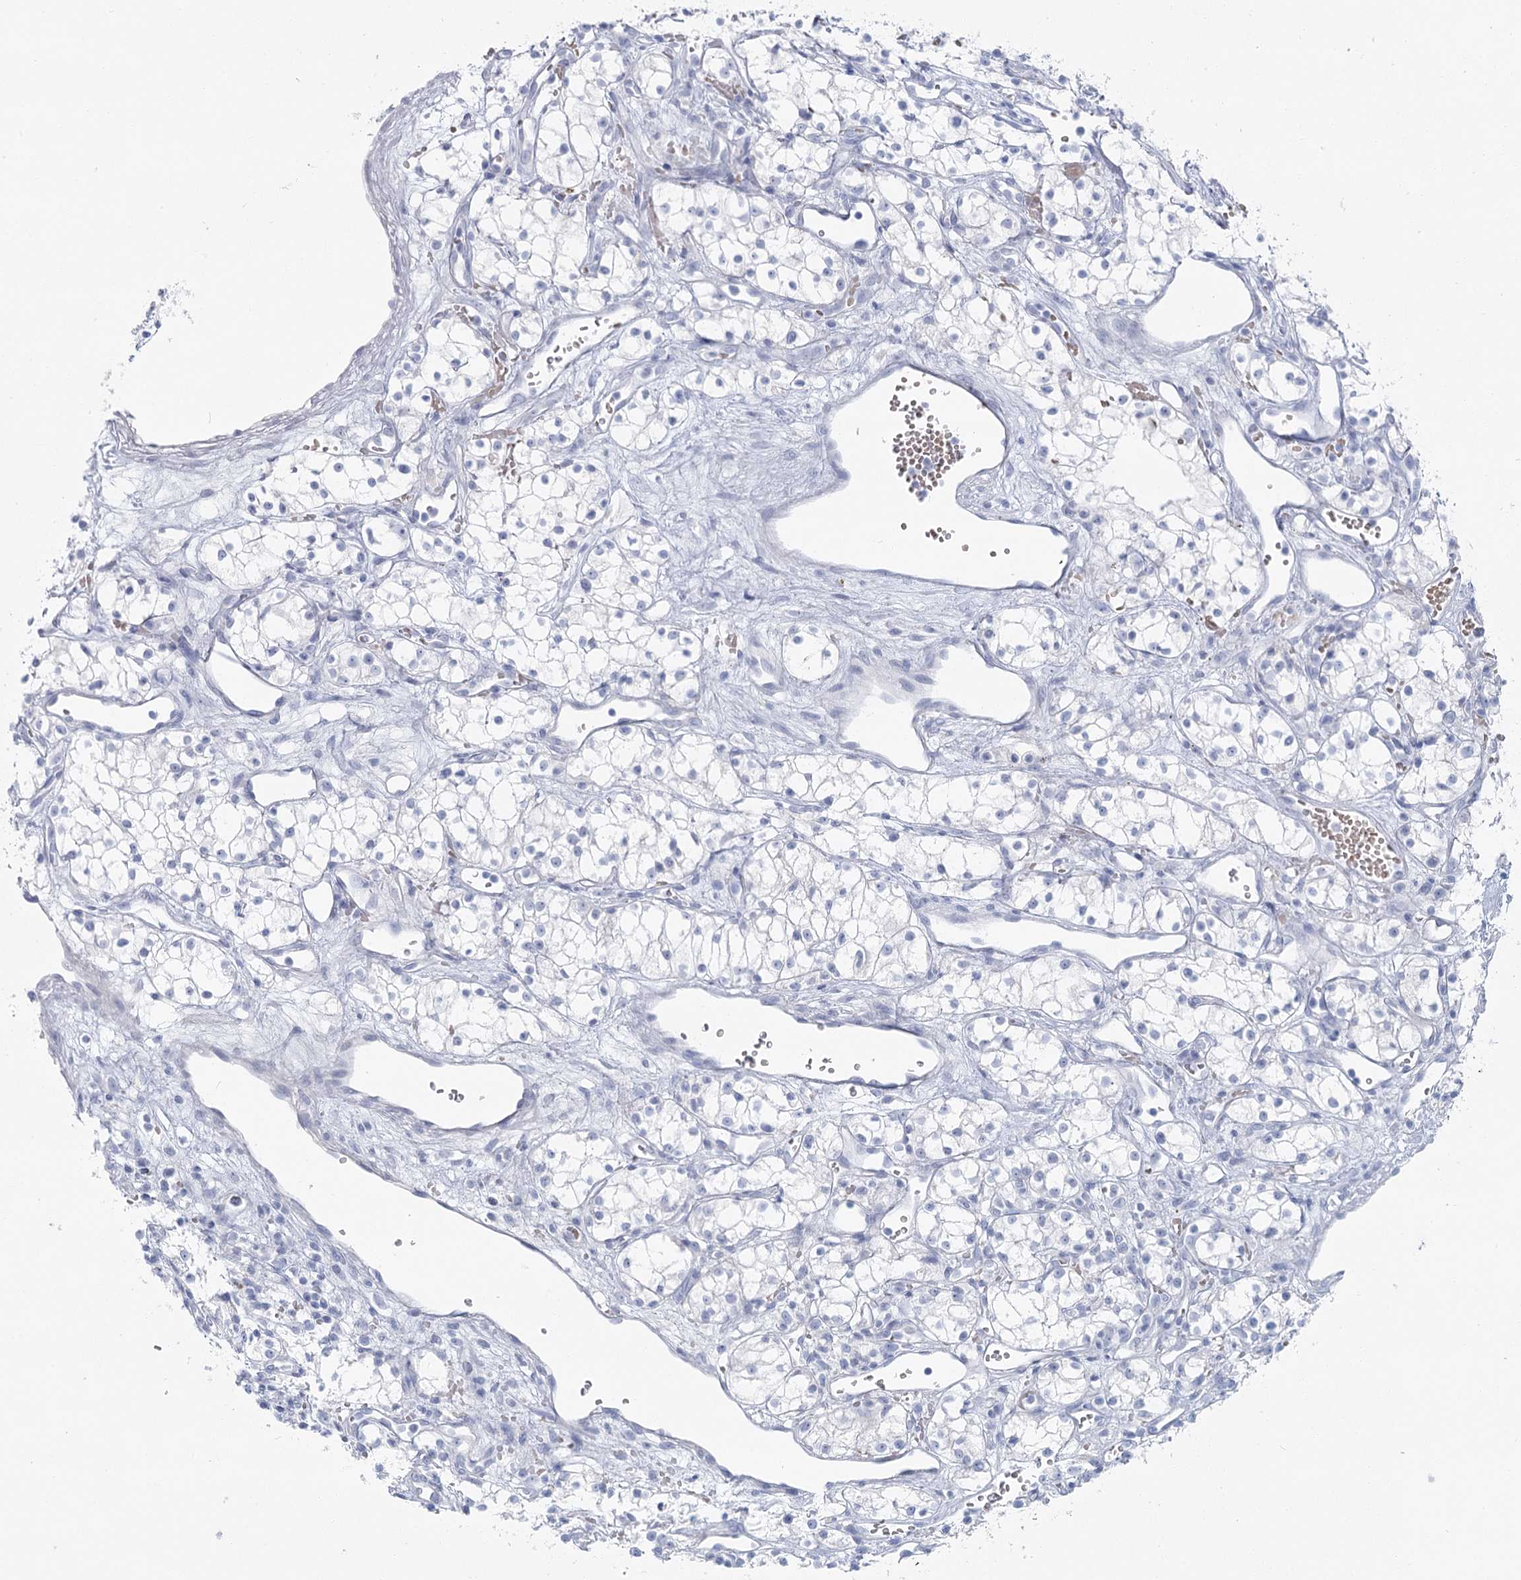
{"staining": {"intensity": "negative", "quantity": "none", "location": "none"}, "tissue": "renal cancer", "cell_type": "Tumor cells", "image_type": "cancer", "snomed": [{"axis": "morphology", "description": "Adenocarcinoma, NOS"}, {"axis": "topography", "description": "Kidney"}], "caption": "Immunohistochemistry photomicrograph of neoplastic tissue: human adenocarcinoma (renal) stained with DAB reveals no significant protein positivity in tumor cells.", "gene": "IFIT5", "patient": {"sex": "male", "age": 59}}